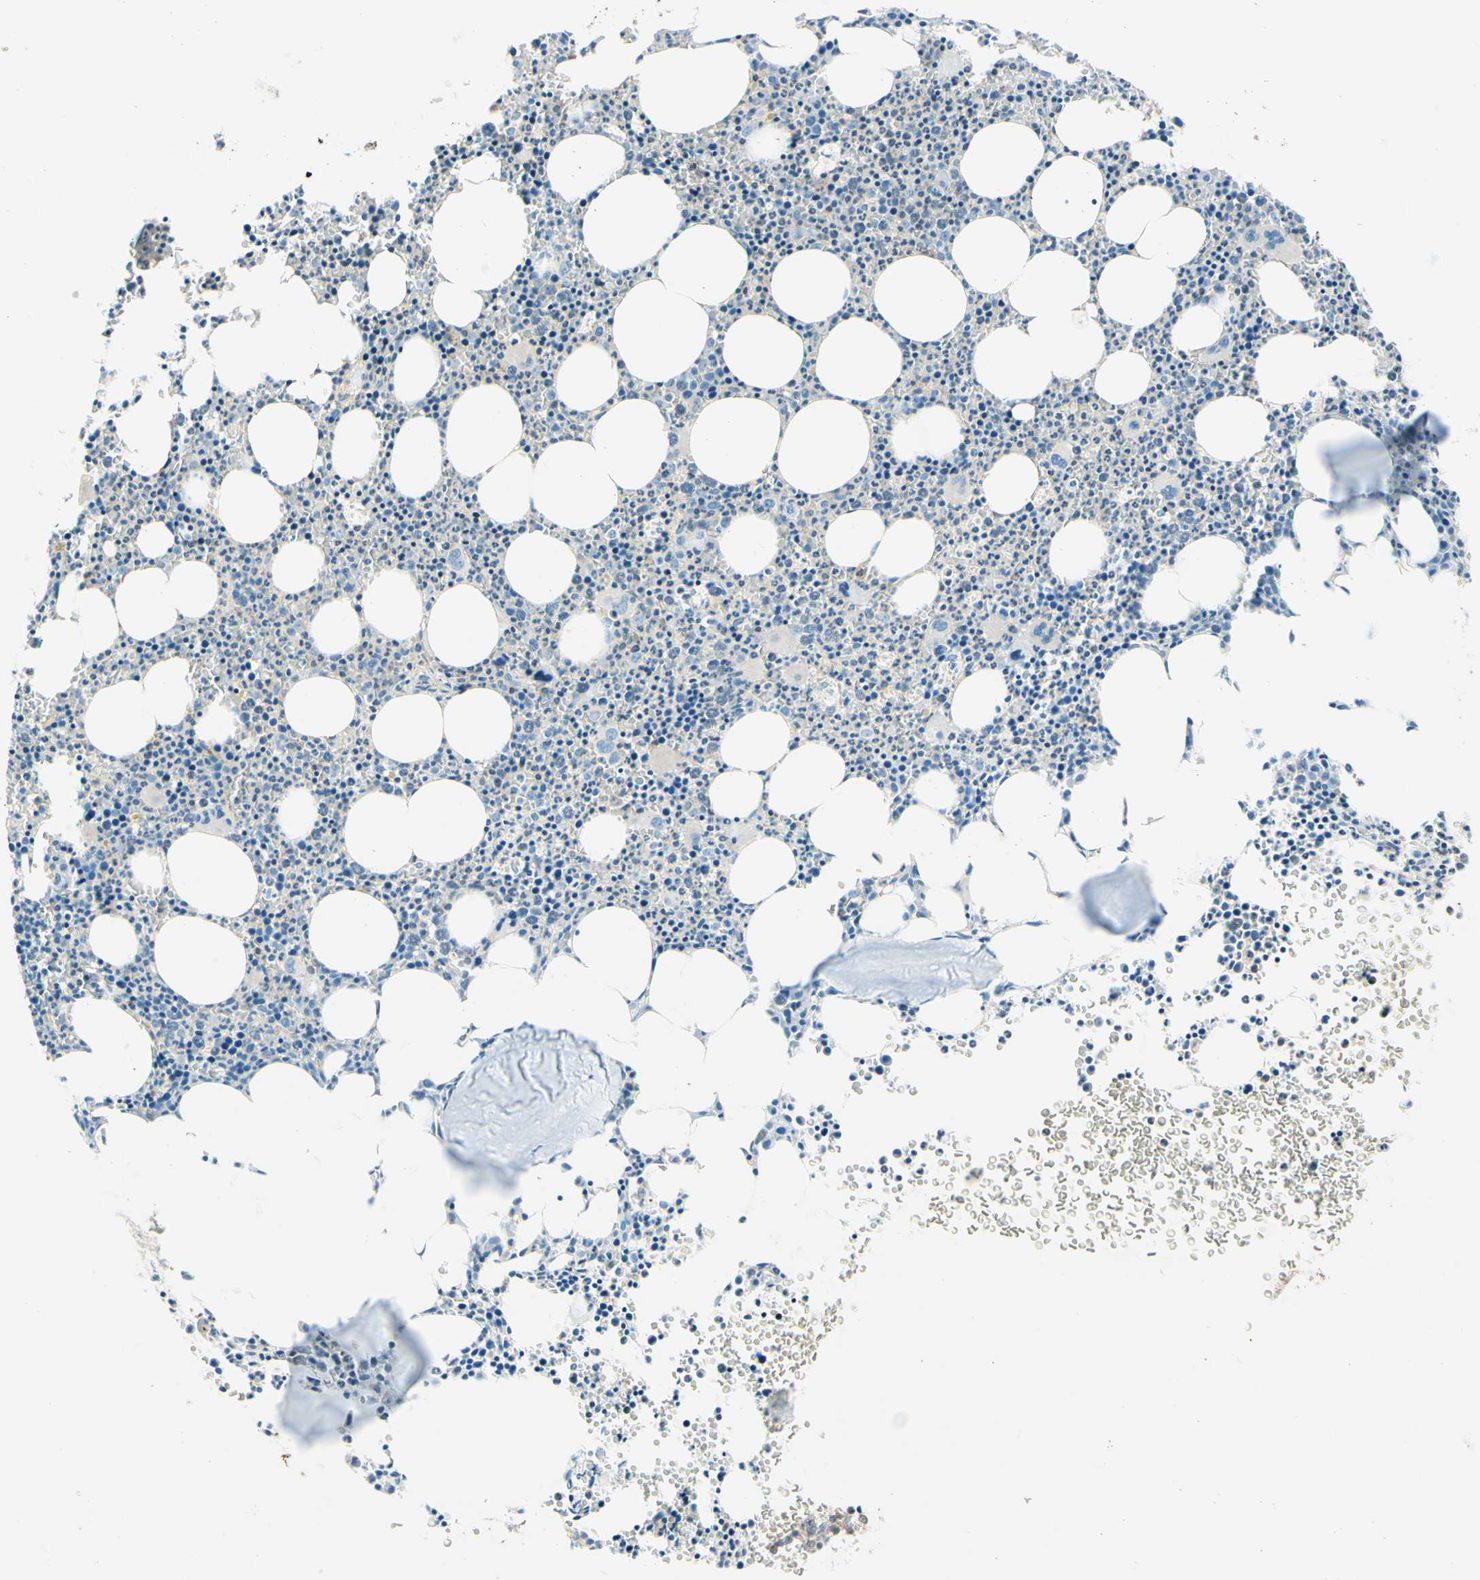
{"staining": {"intensity": "weak", "quantity": "25%-75%", "location": "cytoplasmic/membranous"}, "tissue": "bone marrow", "cell_type": "Hematopoietic cells", "image_type": "normal", "snomed": [{"axis": "morphology", "description": "Normal tissue, NOS"}, {"axis": "morphology", "description": "Inflammation, NOS"}, {"axis": "topography", "description": "Bone marrow"}], "caption": "A micrograph of human bone marrow stained for a protein displays weak cytoplasmic/membranous brown staining in hematopoietic cells. (DAB IHC with brightfield microscopy, high magnification).", "gene": "UPK3B", "patient": {"sex": "female", "age": 61}}